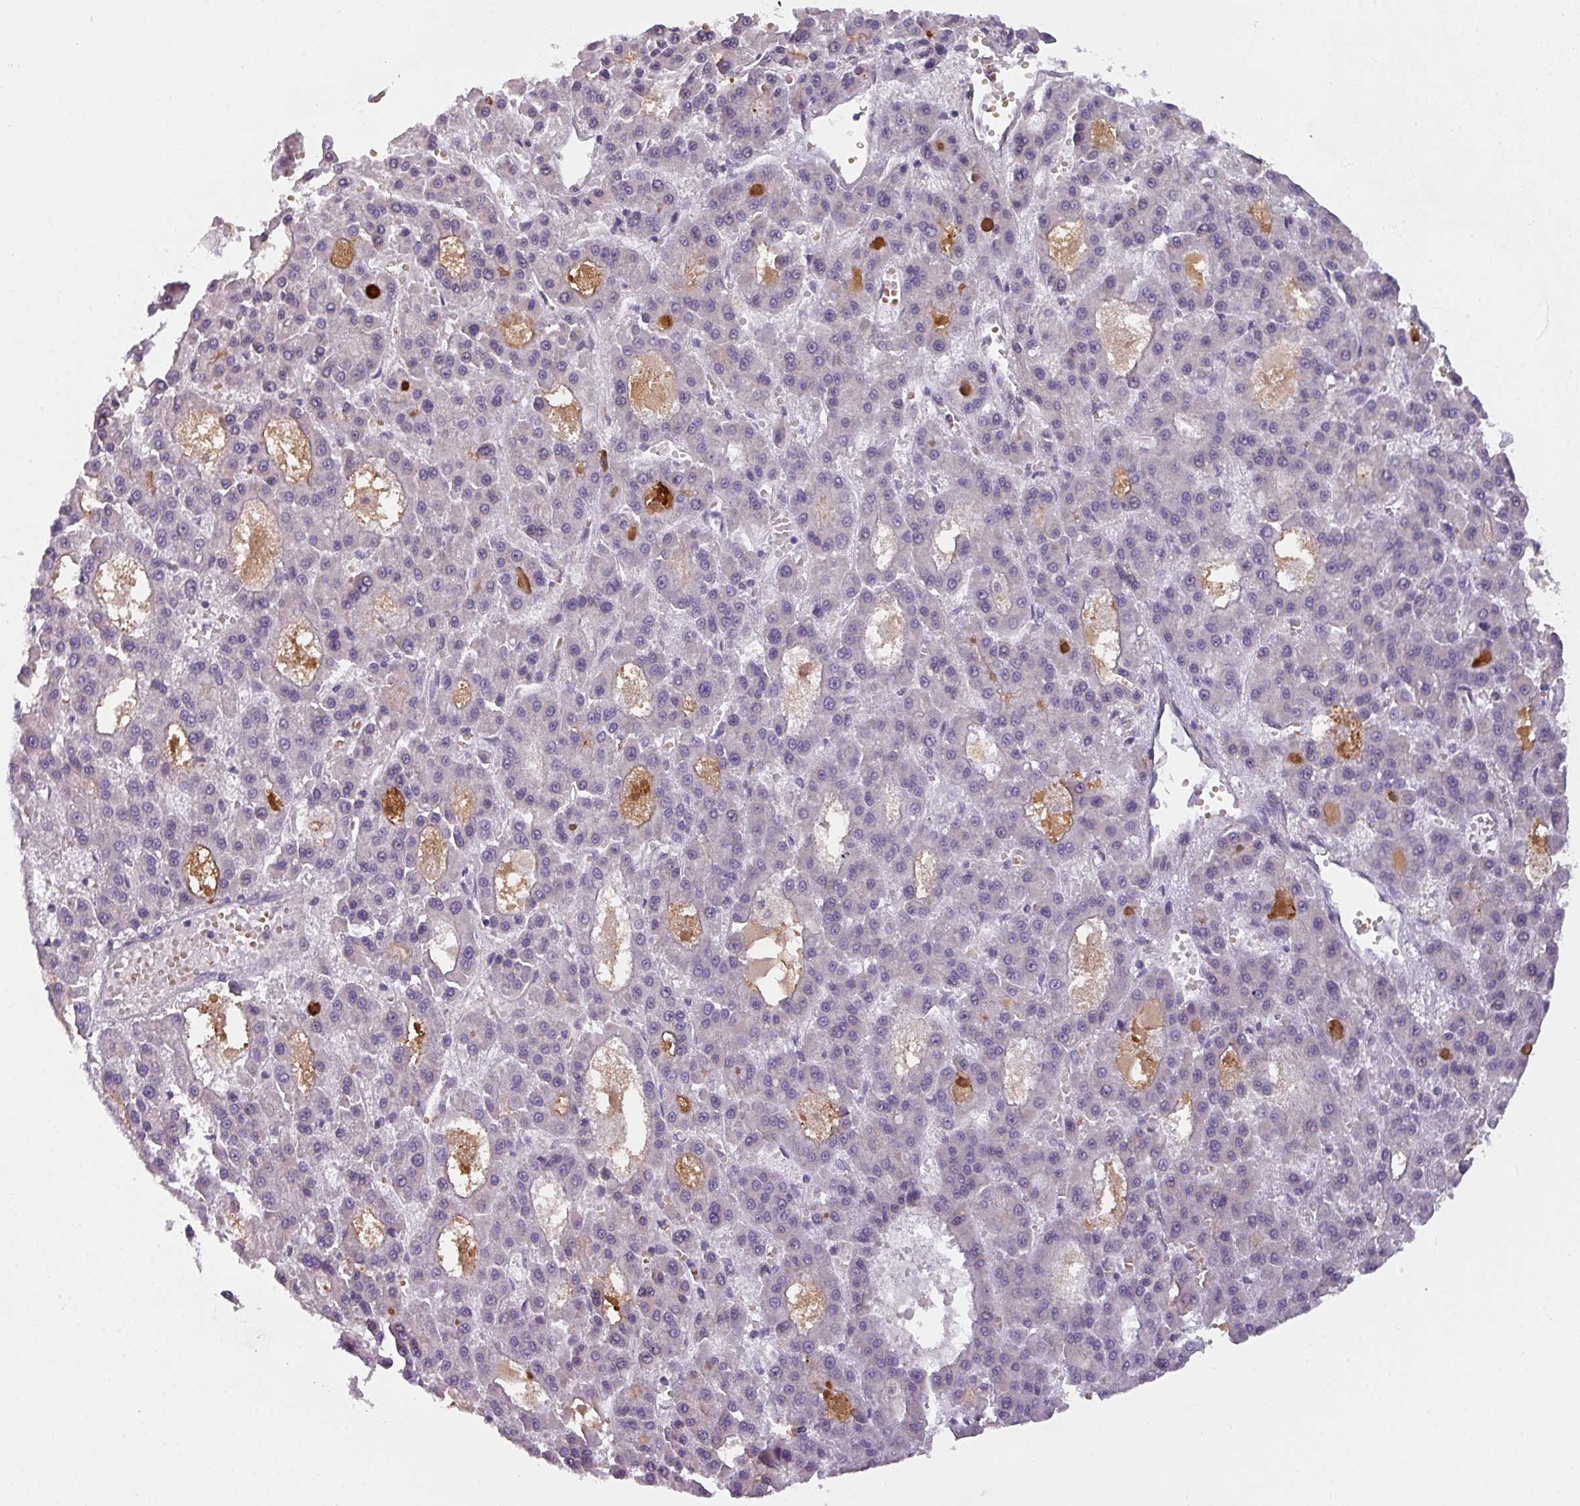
{"staining": {"intensity": "negative", "quantity": "none", "location": "none"}, "tissue": "liver cancer", "cell_type": "Tumor cells", "image_type": "cancer", "snomed": [{"axis": "morphology", "description": "Carcinoma, Hepatocellular, NOS"}, {"axis": "topography", "description": "Liver"}], "caption": "IHC micrograph of neoplastic tissue: human hepatocellular carcinoma (liver) stained with DAB (3,3'-diaminobenzidine) exhibits no significant protein staining in tumor cells. The staining was performed using DAB (3,3'-diaminobenzidine) to visualize the protein expression in brown, while the nuclei were stained in blue with hematoxylin (Magnification: 20x).", "gene": "C2orf68", "patient": {"sex": "male", "age": 70}}